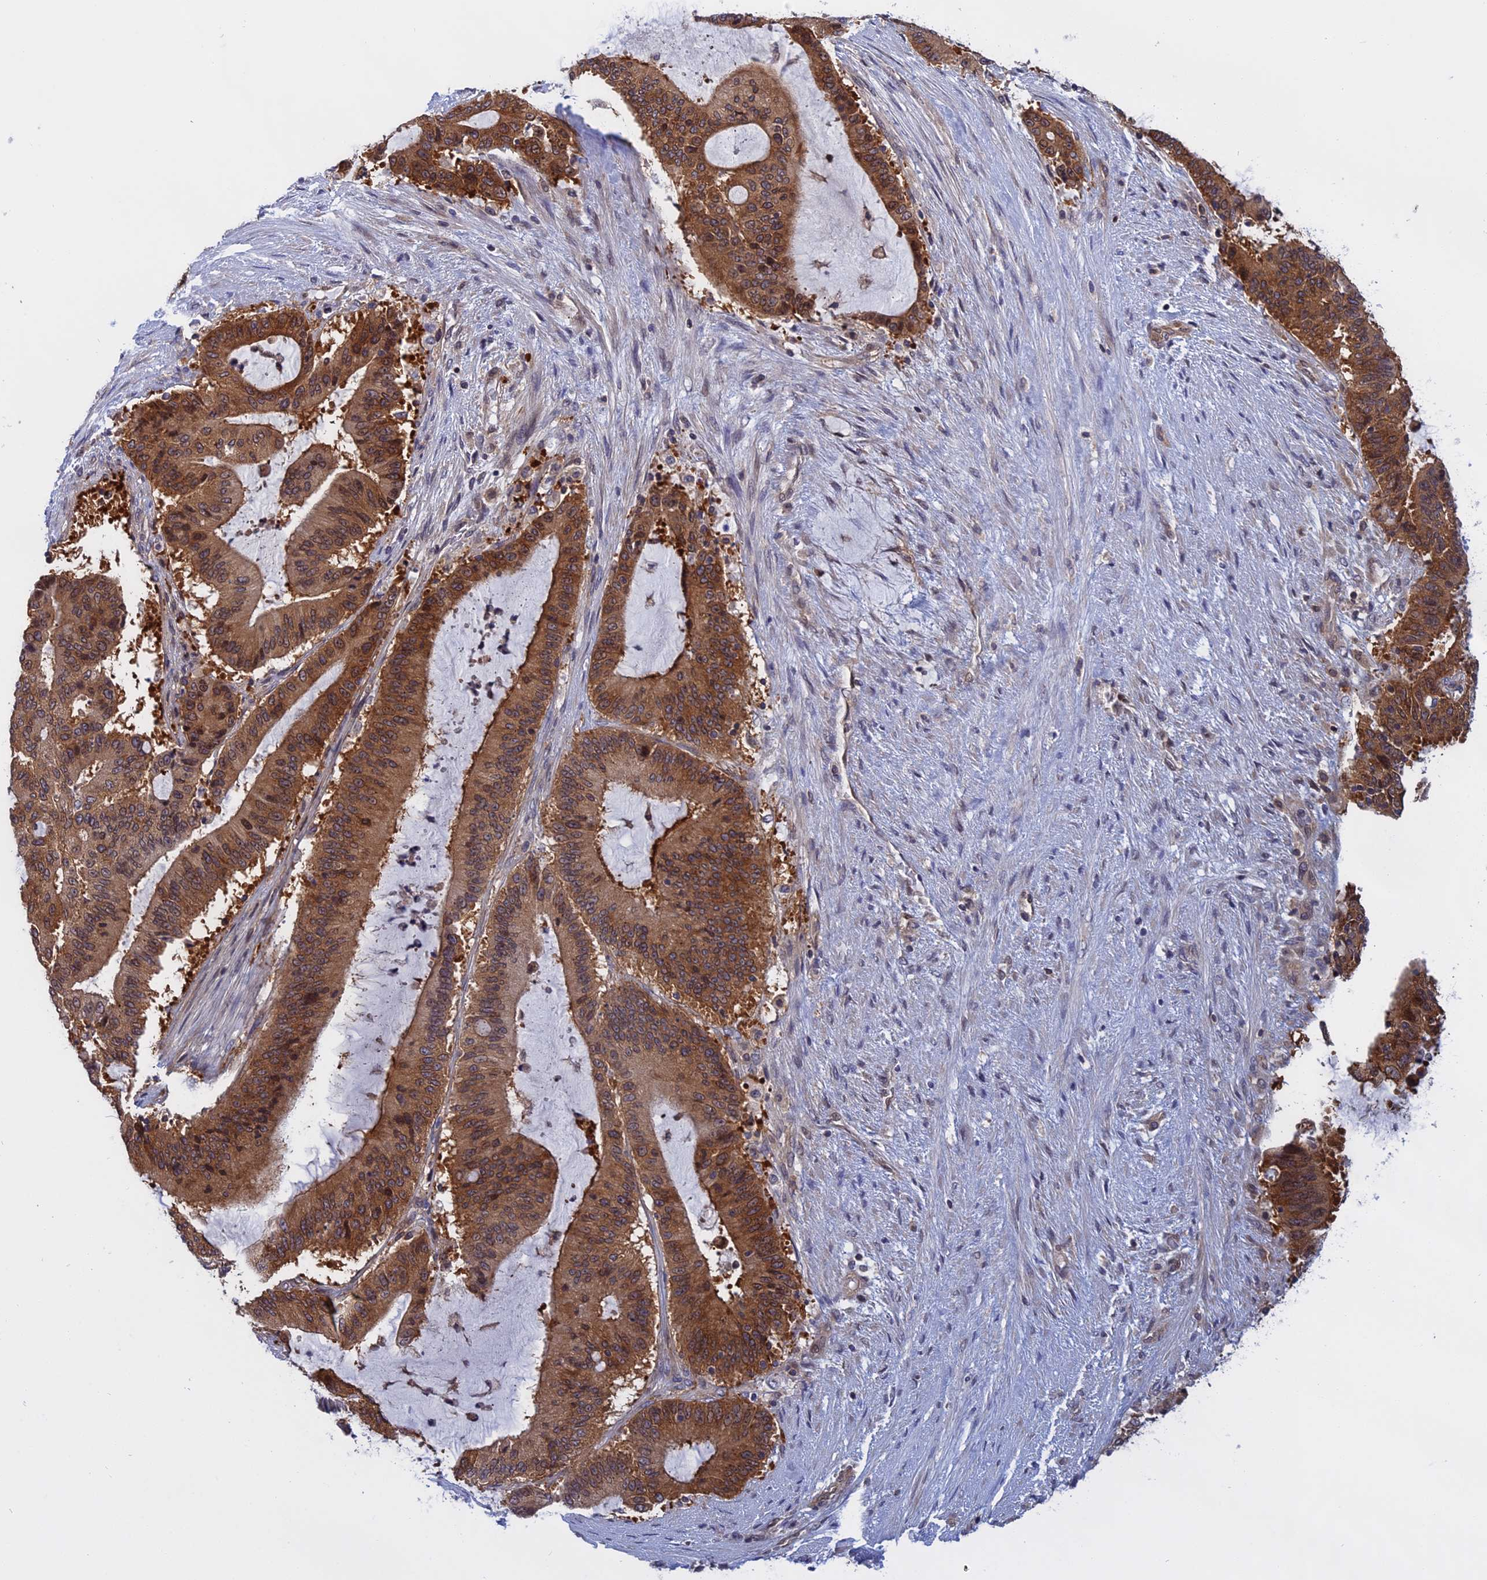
{"staining": {"intensity": "moderate", "quantity": ">75%", "location": "cytoplasmic/membranous,nuclear"}, "tissue": "liver cancer", "cell_type": "Tumor cells", "image_type": "cancer", "snomed": [{"axis": "morphology", "description": "Normal tissue, NOS"}, {"axis": "morphology", "description": "Cholangiocarcinoma"}, {"axis": "topography", "description": "Liver"}, {"axis": "topography", "description": "Peripheral nerve tissue"}], "caption": "A photomicrograph showing moderate cytoplasmic/membranous and nuclear positivity in about >75% of tumor cells in cholangiocarcinoma (liver), as visualized by brown immunohistochemical staining.", "gene": "NAA10", "patient": {"sex": "female", "age": 73}}